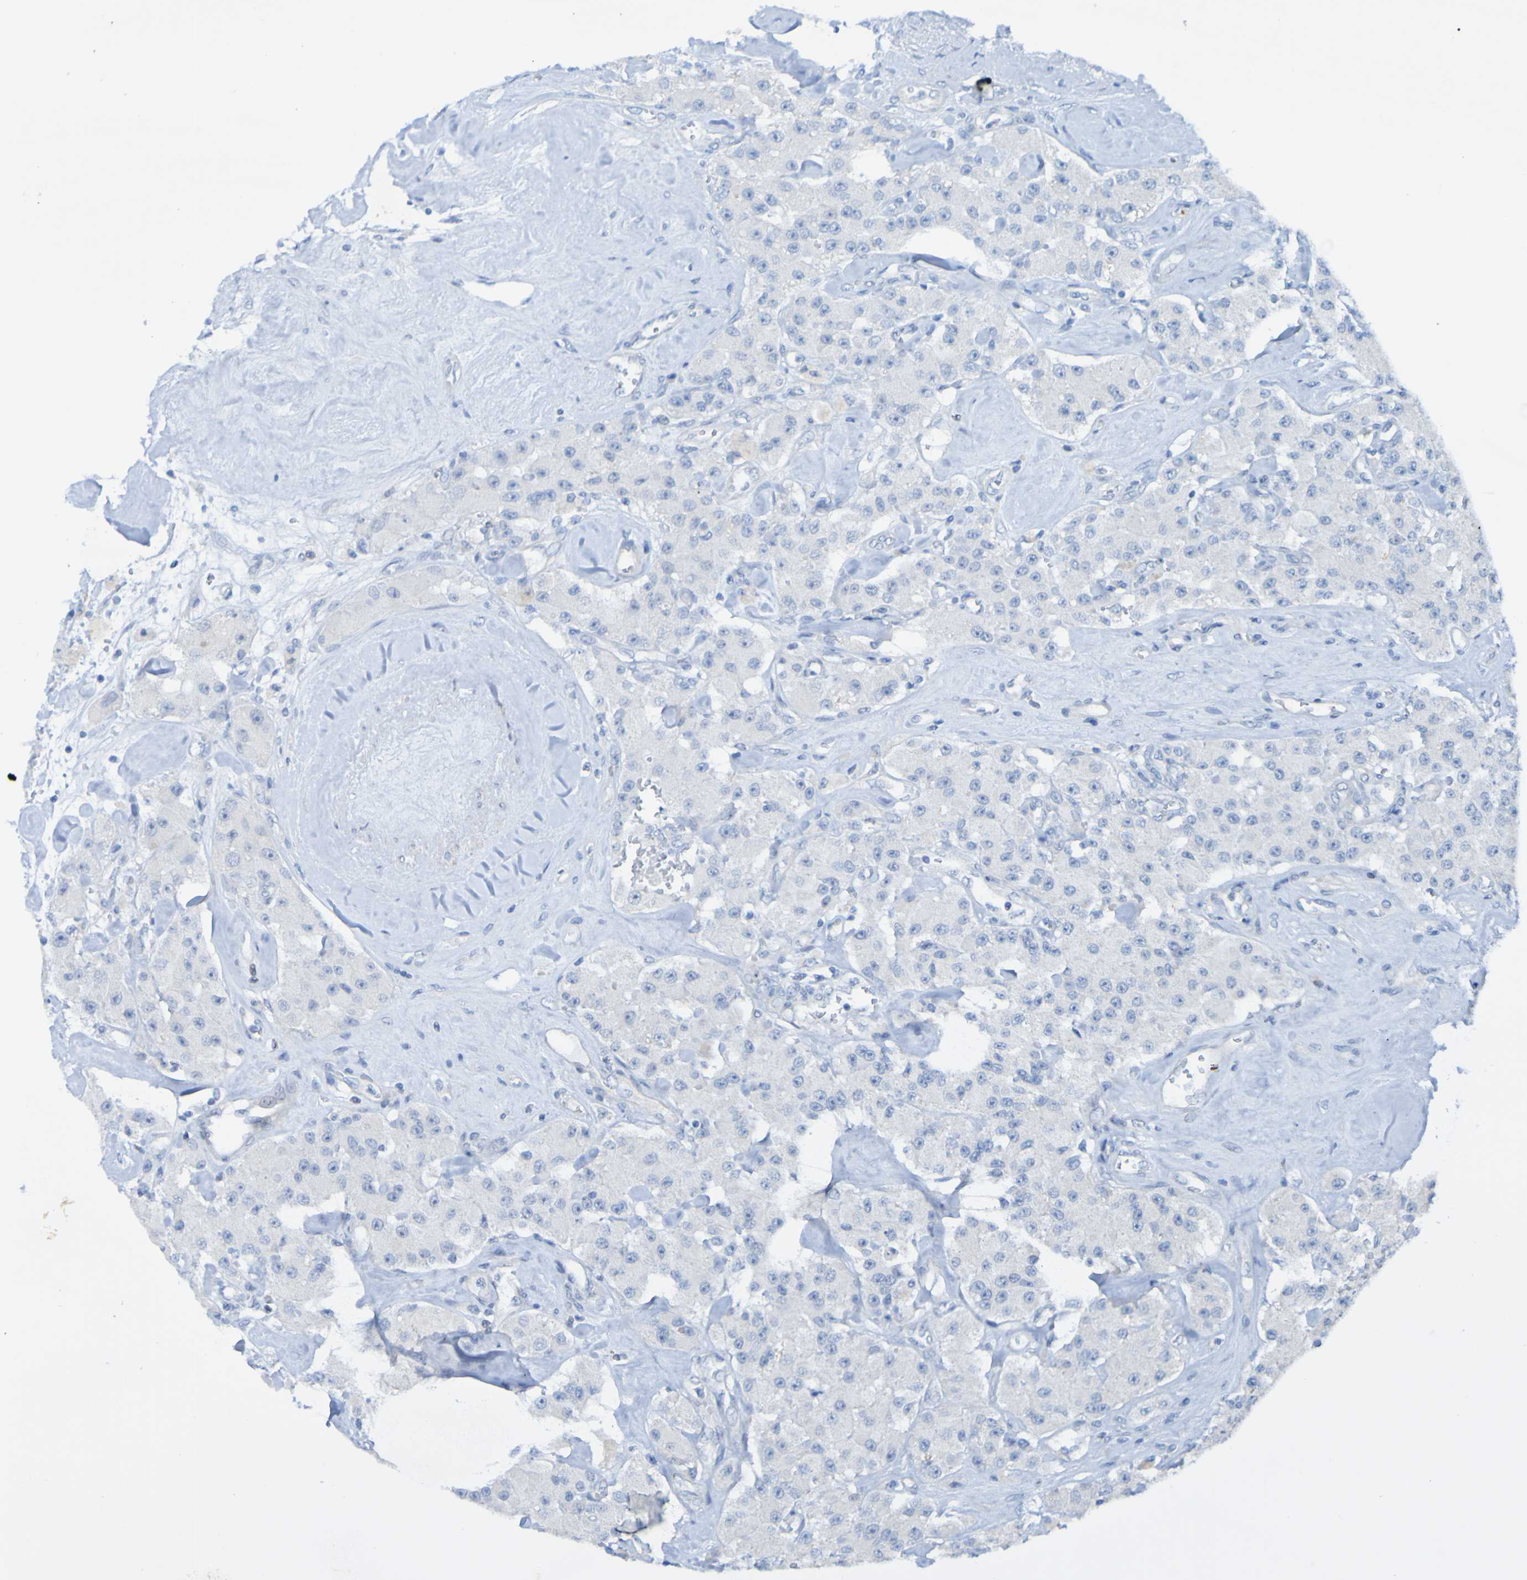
{"staining": {"intensity": "negative", "quantity": "none", "location": "none"}, "tissue": "carcinoid", "cell_type": "Tumor cells", "image_type": "cancer", "snomed": [{"axis": "morphology", "description": "Carcinoid, malignant, NOS"}, {"axis": "topography", "description": "Pancreas"}], "caption": "There is no significant expression in tumor cells of malignant carcinoid.", "gene": "ACMSD", "patient": {"sex": "male", "age": 41}}